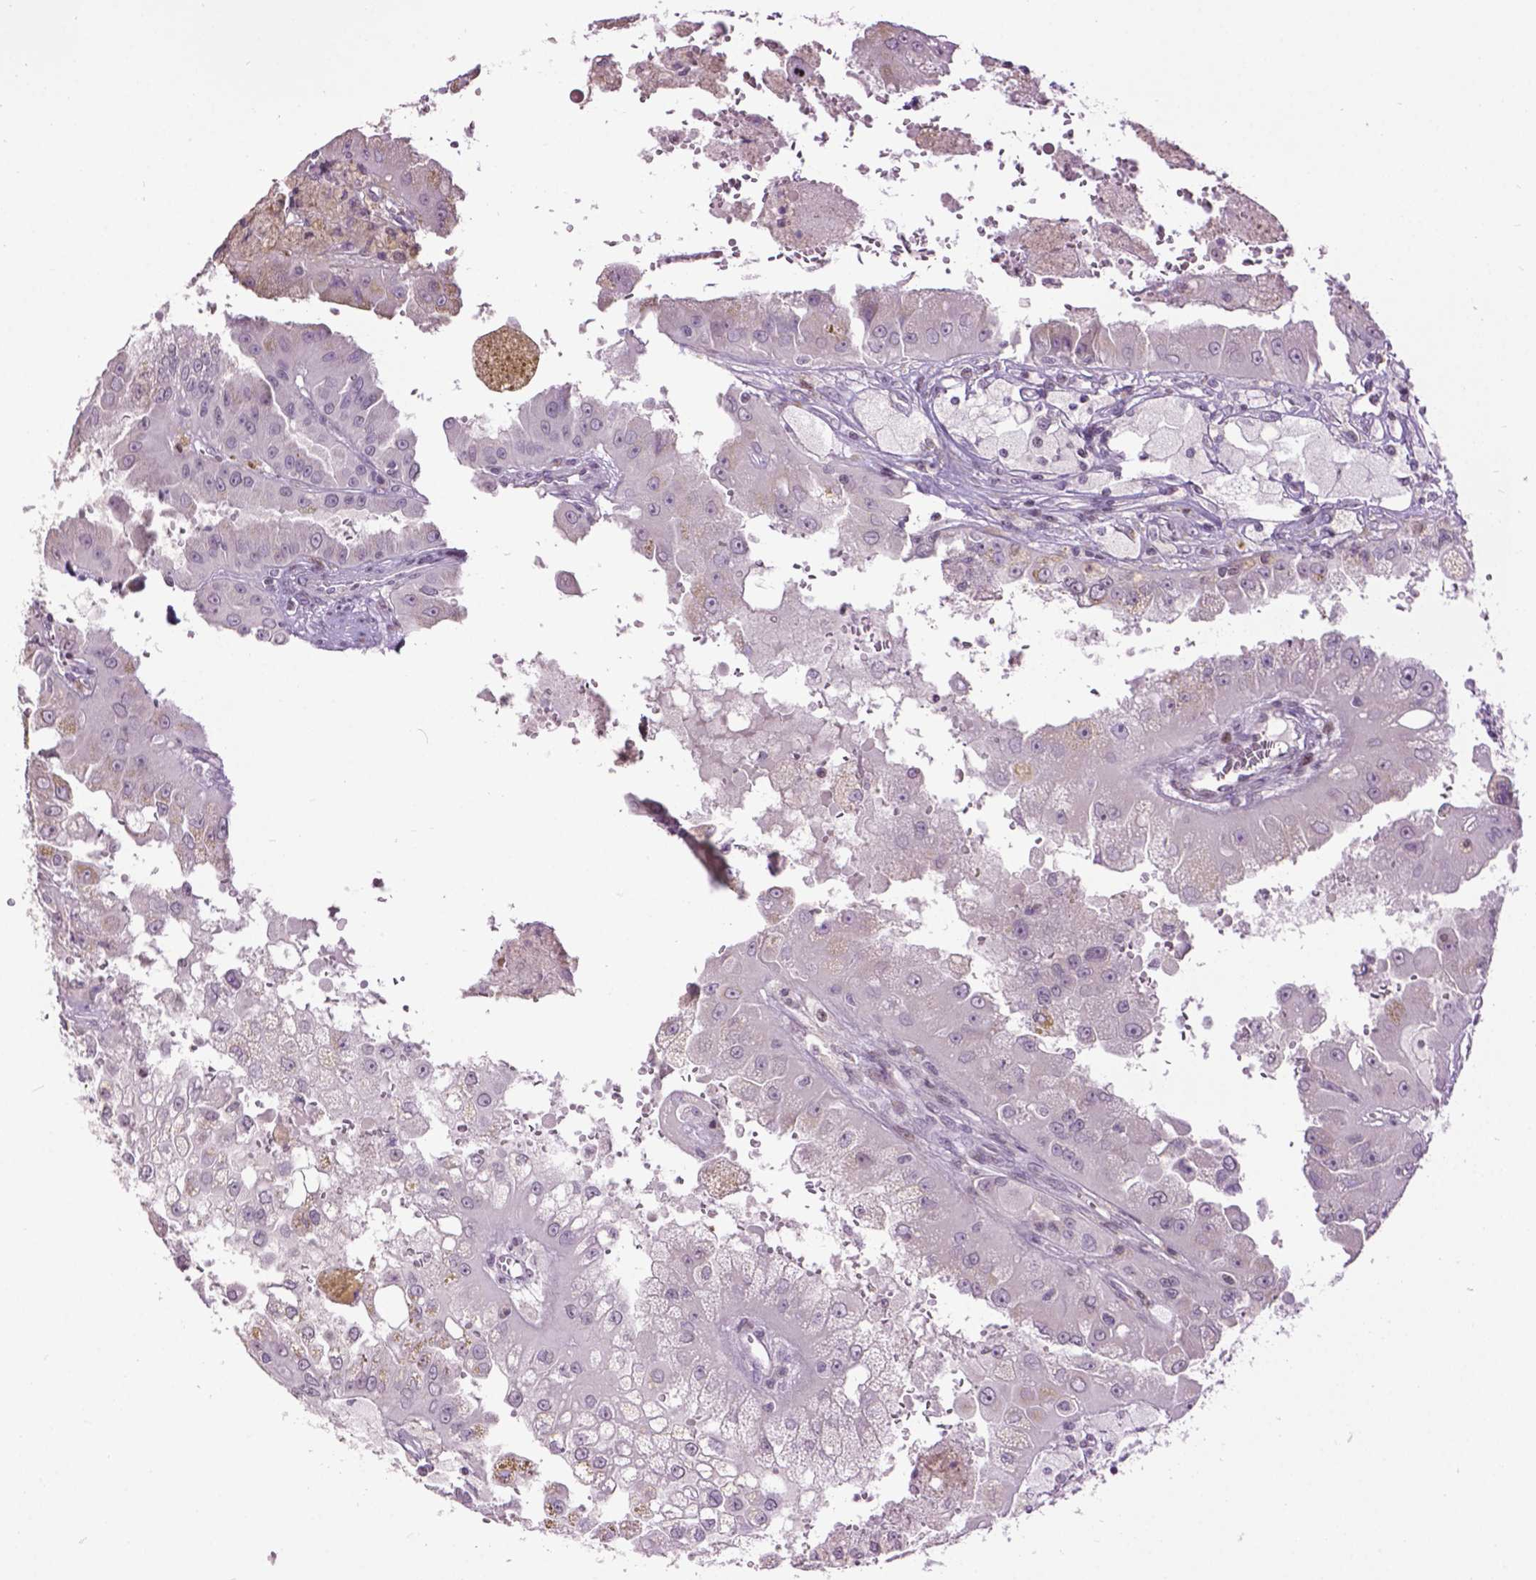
{"staining": {"intensity": "negative", "quantity": "none", "location": "none"}, "tissue": "renal cancer", "cell_type": "Tumor cells", "image_type": "cancer", "snomed": [{"axis": "morphology", "description": "Adenocarcinoma, NOS"}, {"axis": "topography", "description": "Kidney"}], "caption": "This is a photomicrograph of IHC staining of adenocarcinoma (renal), which shows no positivity in tumor cells. (Immunohistochemistry, brightfield microscopy, high magnification).", "gene": "TH", "patient": {"sex": "male", "age": 58}}